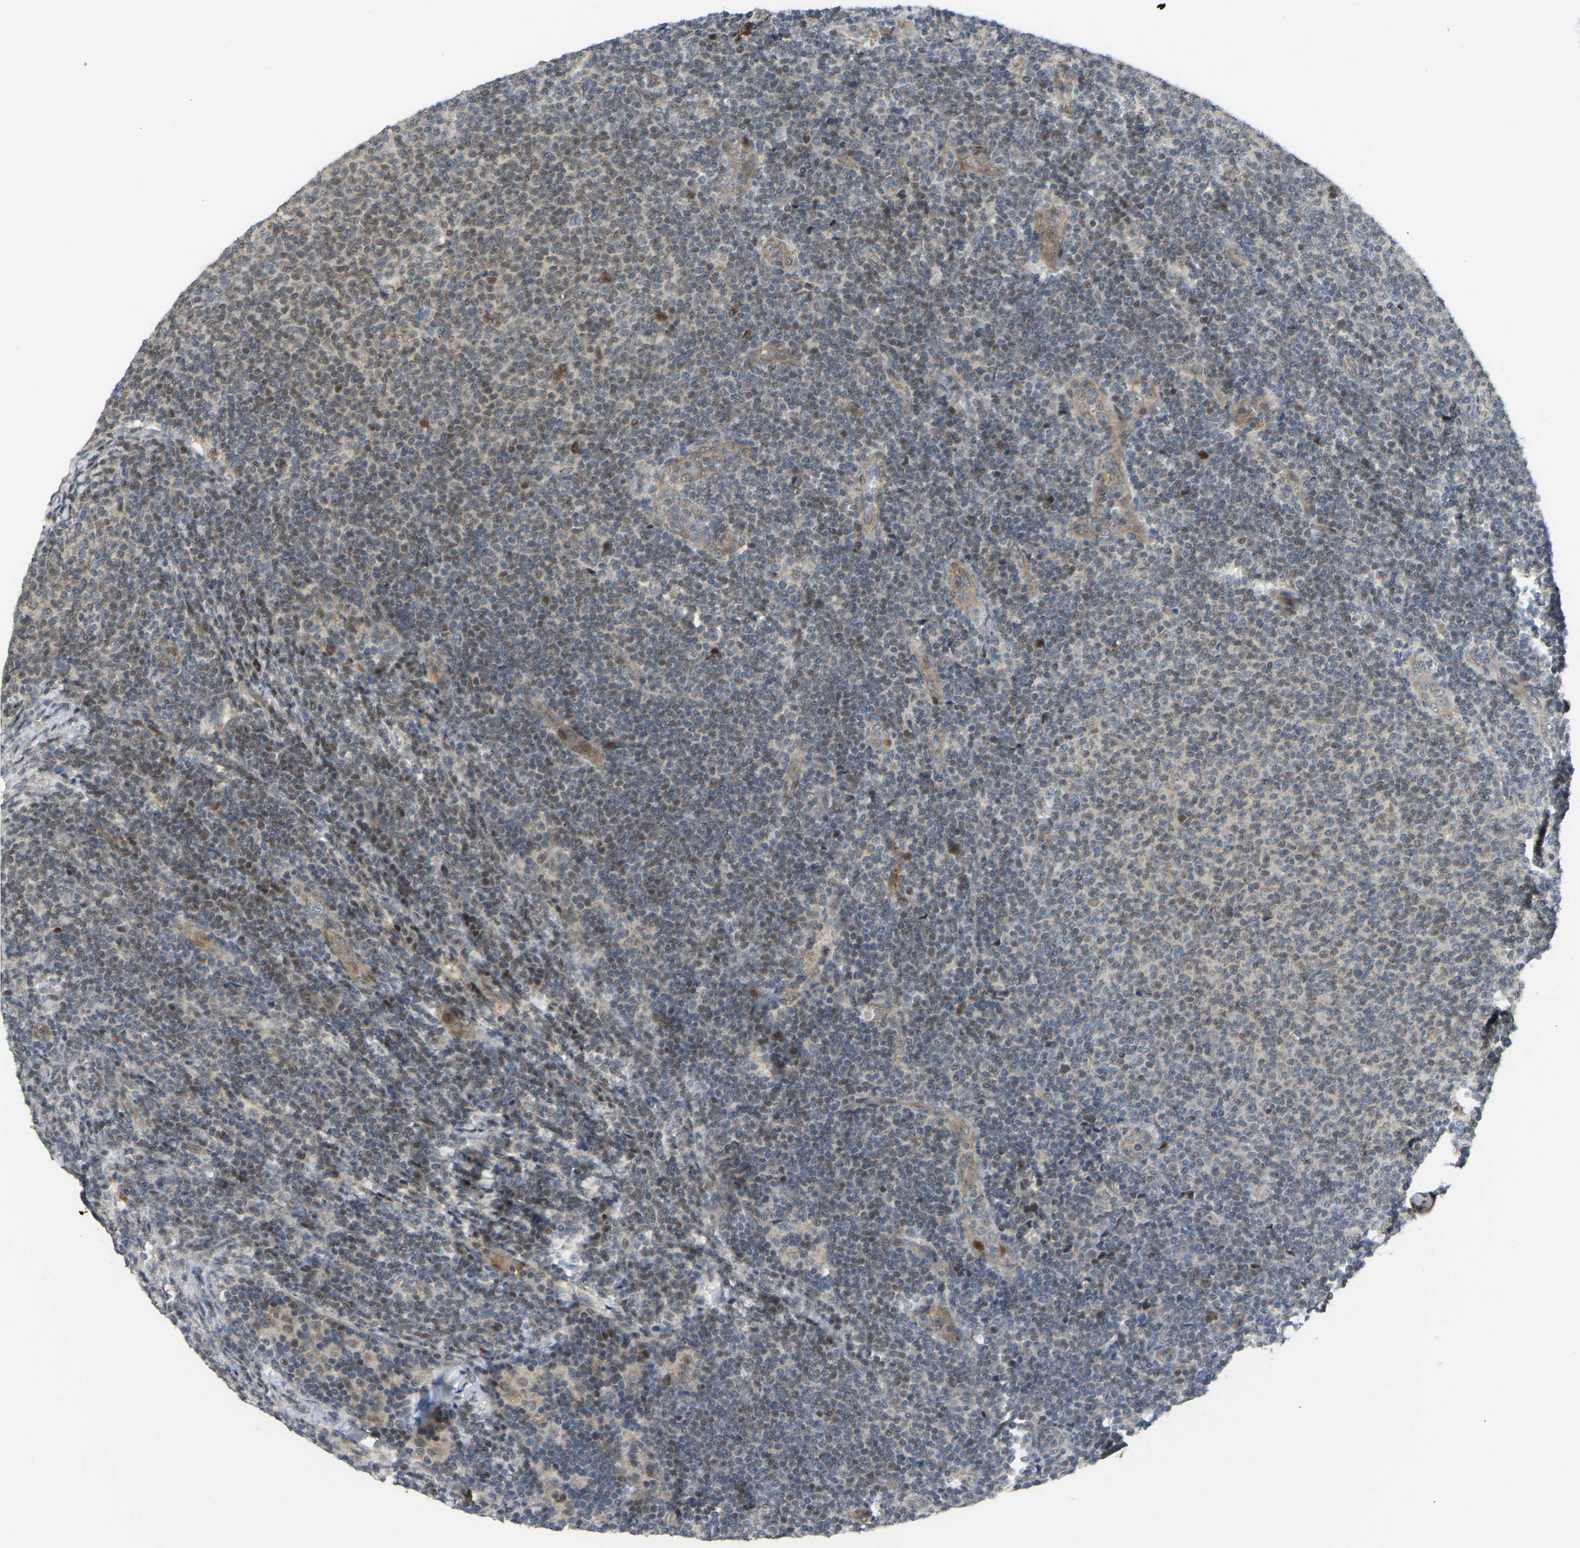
{"staining": {"intensity": "moderate", "quantity": "25%-75%", "location": "cytoplasmic/membranous,nuclear"}, "tissue": "lymphoma", "cell_type": "Tumor cells", "image_type": "cancer", "snomed": [{"axis": "morphology", "description": "Malignant lymphoma, non-Hodgkin's type, Low grade"}, {"axis": "topography", "description": "Lymph node"}], "caption": "Malignant lymphoma, non-Hodgkin's type (low-grade) tissue shows moderate cytoplasmic/membranous and nuclear positivity in about 25%-75% of tumor cells The protein is shown in brown color, while the nuclei are stained blue.", "gene": "C21orf91", "patient": {"sex": "male", "age": 66}}